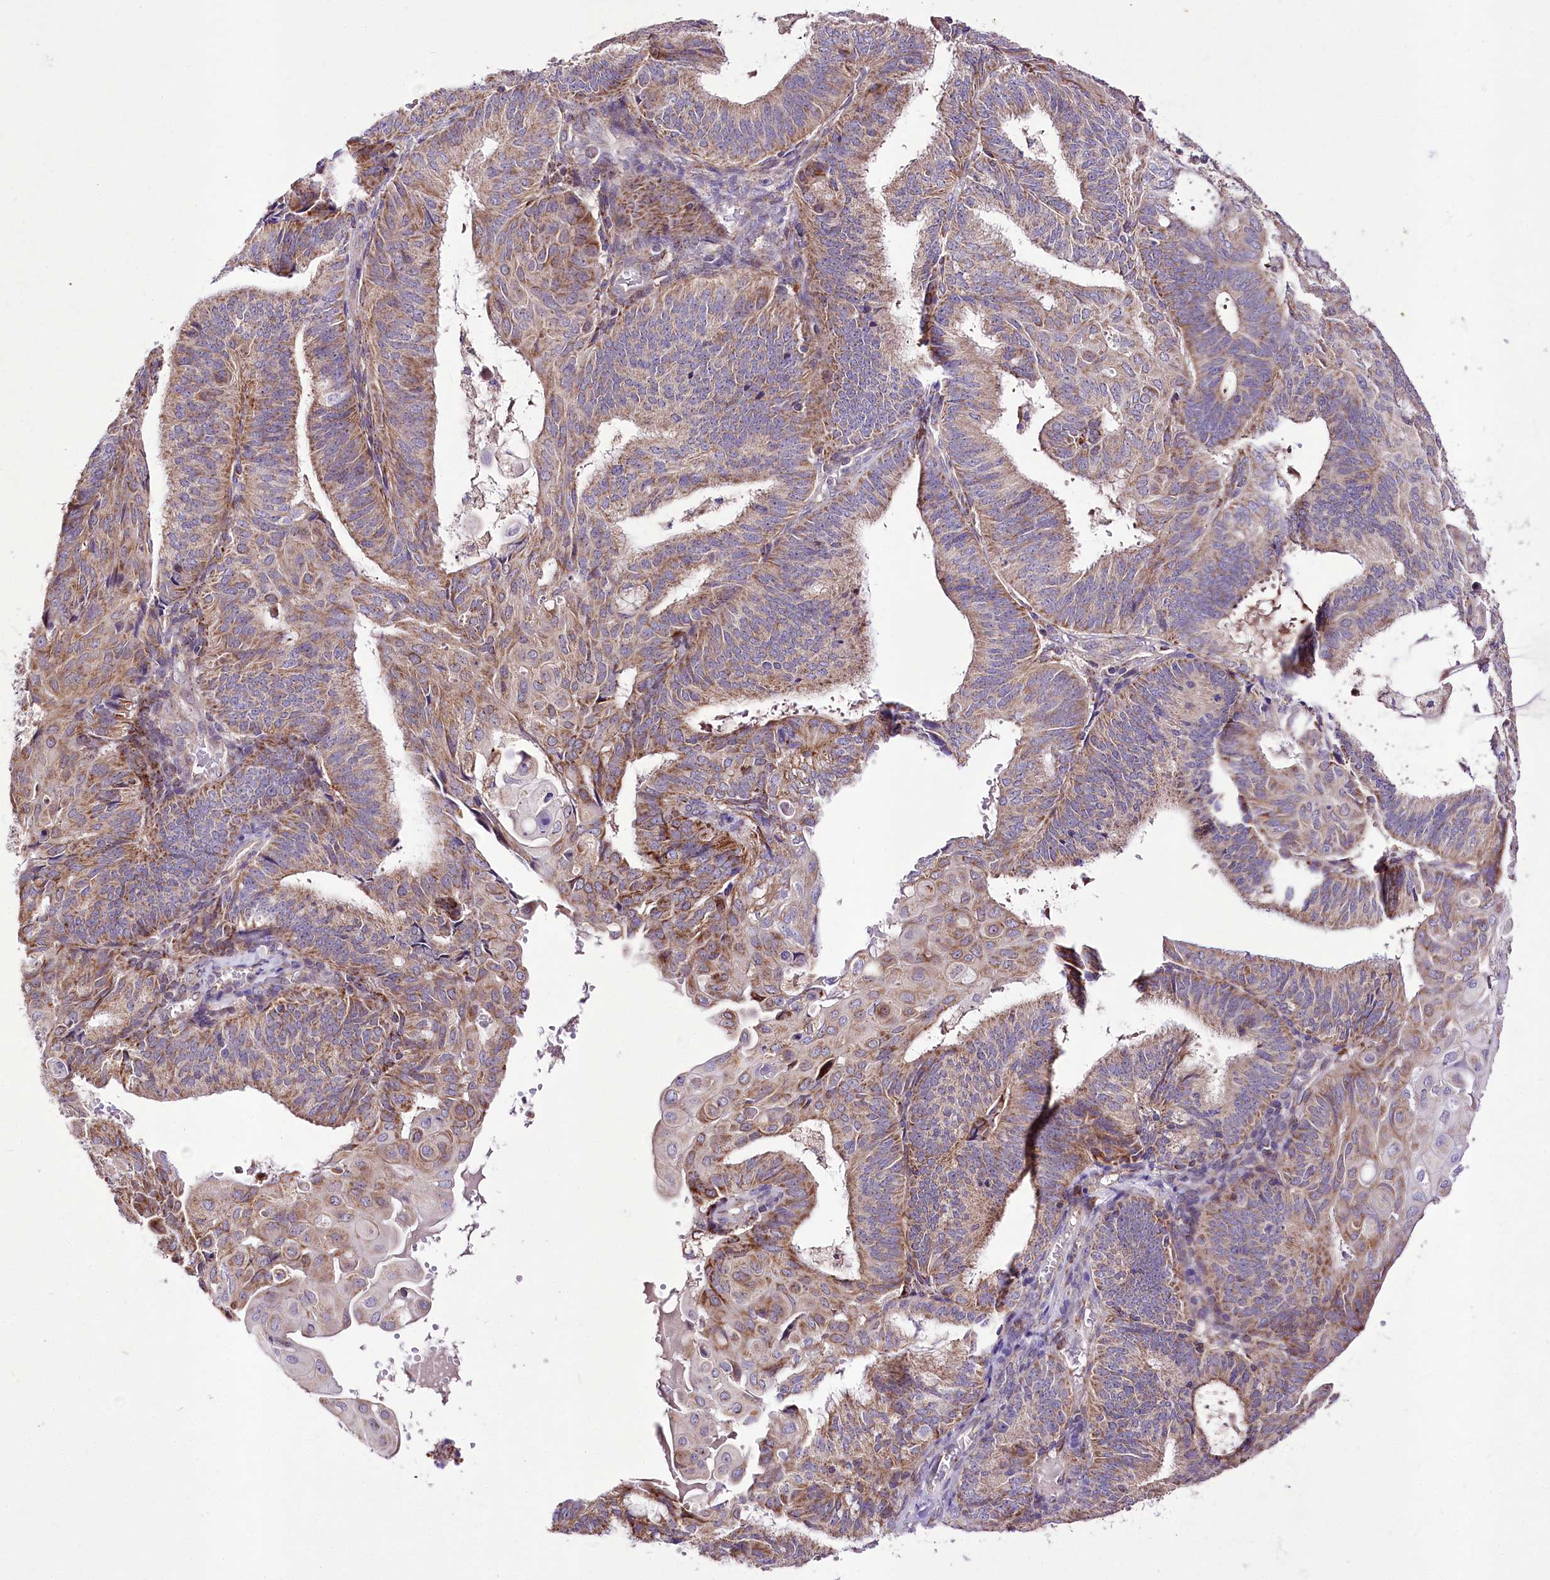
{"staining": {"intensity": "weak", "quantity": ">75%", "location": "cytoplasmic/membranous"}, "tissue": "endometrial cancer", "cell_type": "Tumor cells", "image_type": "cancer", "snomed": [{"axis": "morphology", "description": "Adenocarcinoma, NOS"}, {"axis": "topography", "description": "Endometrium"}], "caption": "Endometrial adenocarcinoma tissue displays weak cytoplasmic/membranous positivity in about >75% of tumor cells, visualized by immunohistochemistry.", "gene": "ATE1", "patient": {"sex": "female", "age": 49}}